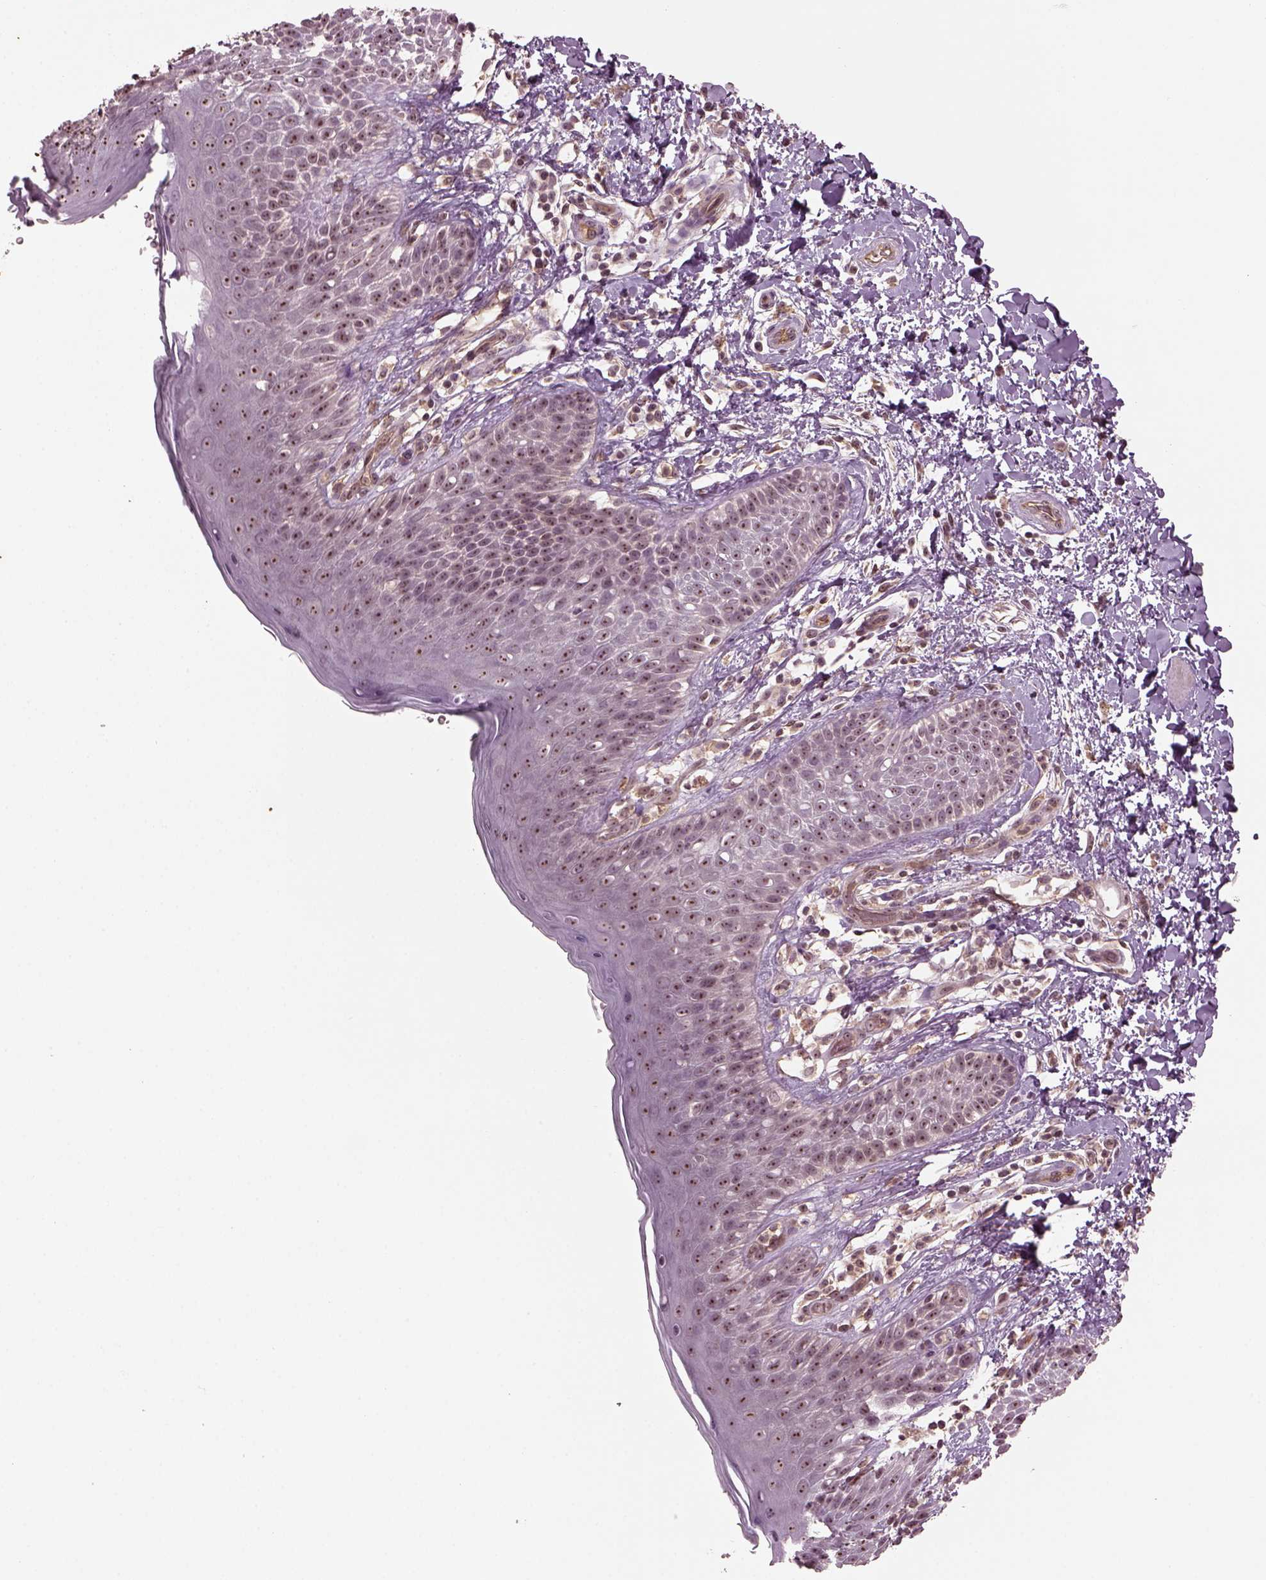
{"staining": {"intensity": "moderate", "quantity": "25%-75%", "location": "nuclear"}, "tissue": "skin", "cell_type": "Epidermal cells", "image_type": "normal", "snomed": [{"axis": "morphology", "description": "Normal tissue, NOS"}, {"axis": "topography", "description": "Anal"}], "caption": "Epidermal cells show medium levels of moderate nuclear staining in approximately 25%-75% of cells in normal skin. (brown staining indicates protein expression, while blue staining denotes nuclei).", "gene": "GNRH1", "patient": {"sex": "male", "age": 36}}